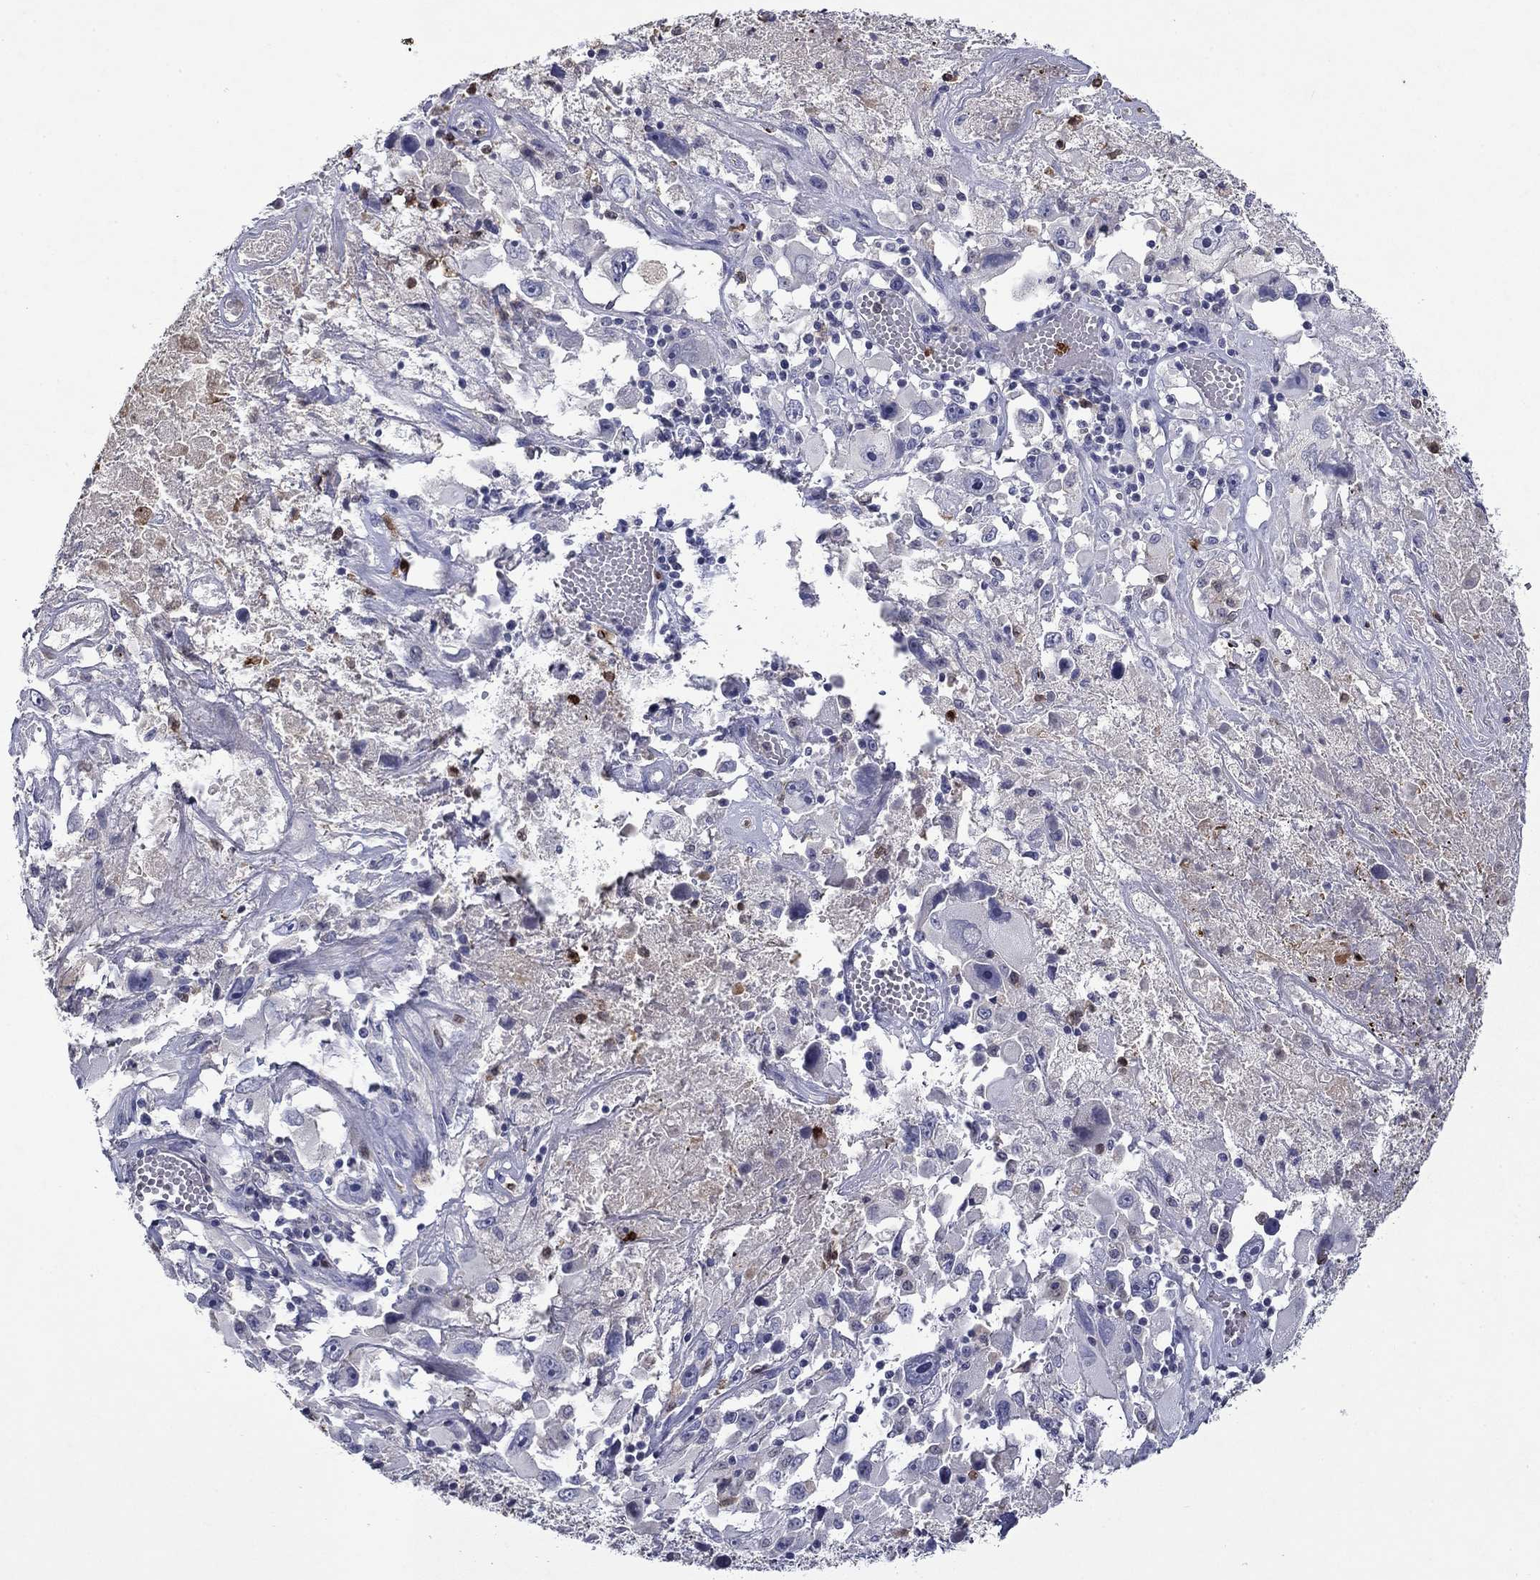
{"staining": {"intensity": "negative", "quantity": "none", "location": "none"}, "tissue": "melanoma", "cell_type": "Tumor cells", "image_type": "cancer", "snomed": [{"axis": "morphology", "description": "Malignant melanoma, Metastatic site"}, {"axis": "topography", "description": "Soft tissue"}], "caption": "An IHC micrograph of melanoma is shown. There is no staining in tumor cells of melanoma.", "gene": "IRF5", "patient": {"sex": "male", "age": 50}}